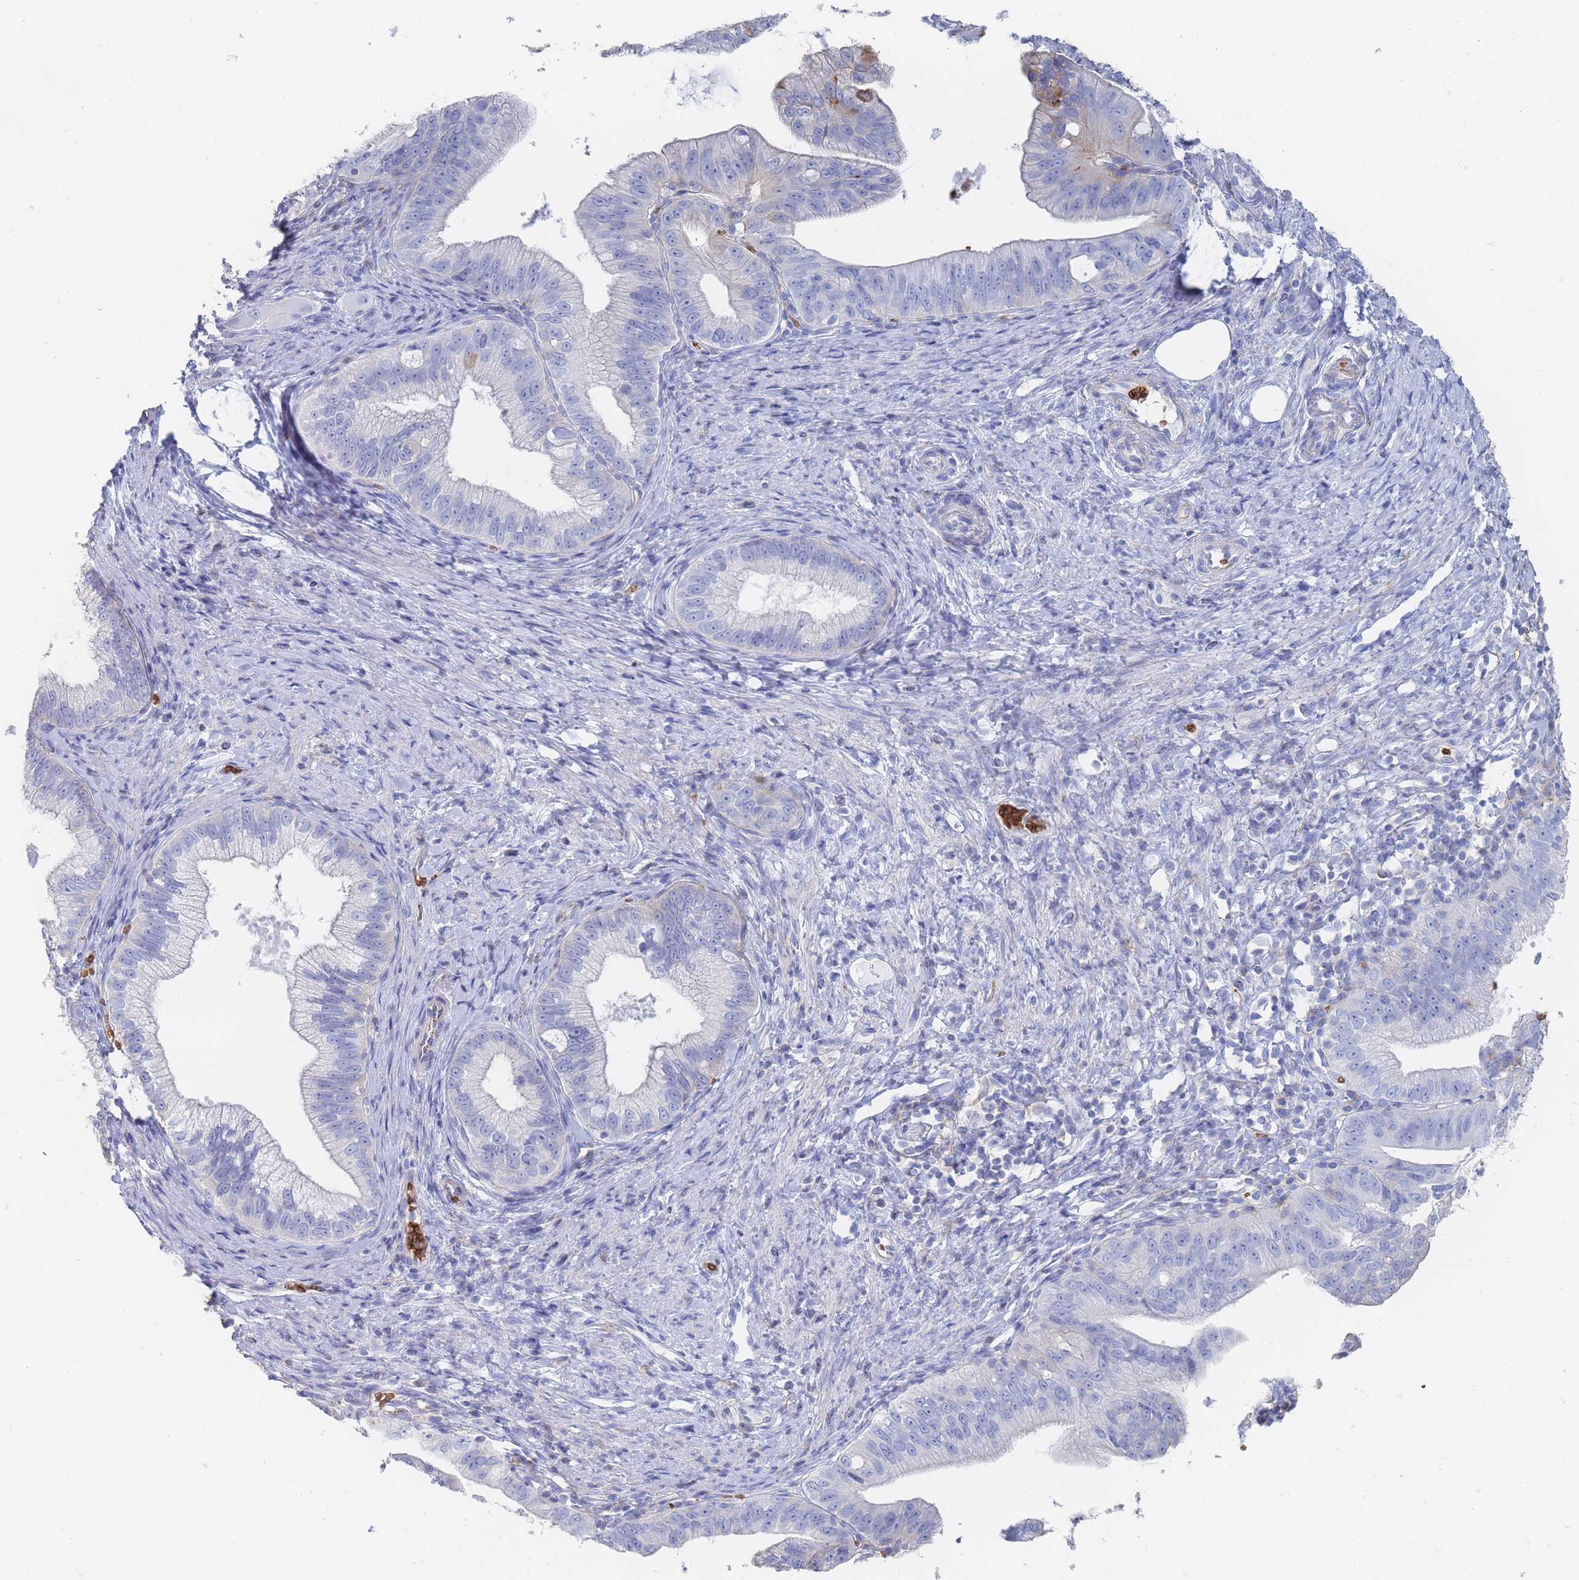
{"staining": {"intensity": "negative", "quantity": "none", "location": "none"}, "tissue": "pancreatic cancer", "cell_type": "Tumor cells", "image_type": "cancer", "snomed": [{"axis": "morphology", "description": "Adenocarcinoma, NOS"}, {"axis": "topography", "description": "Pancreas"}], "caption": "Pancreatic cancer was stained to show a protein in brown. There is no significant staining in tumor cells. Brightfield microscopy of immunohistochemistry stained with DAB (brown) and hematoxylin (blue), captured at high magnification.", "gene": "SLC2A1", "patient": {"sex": "male", "age": 70}}